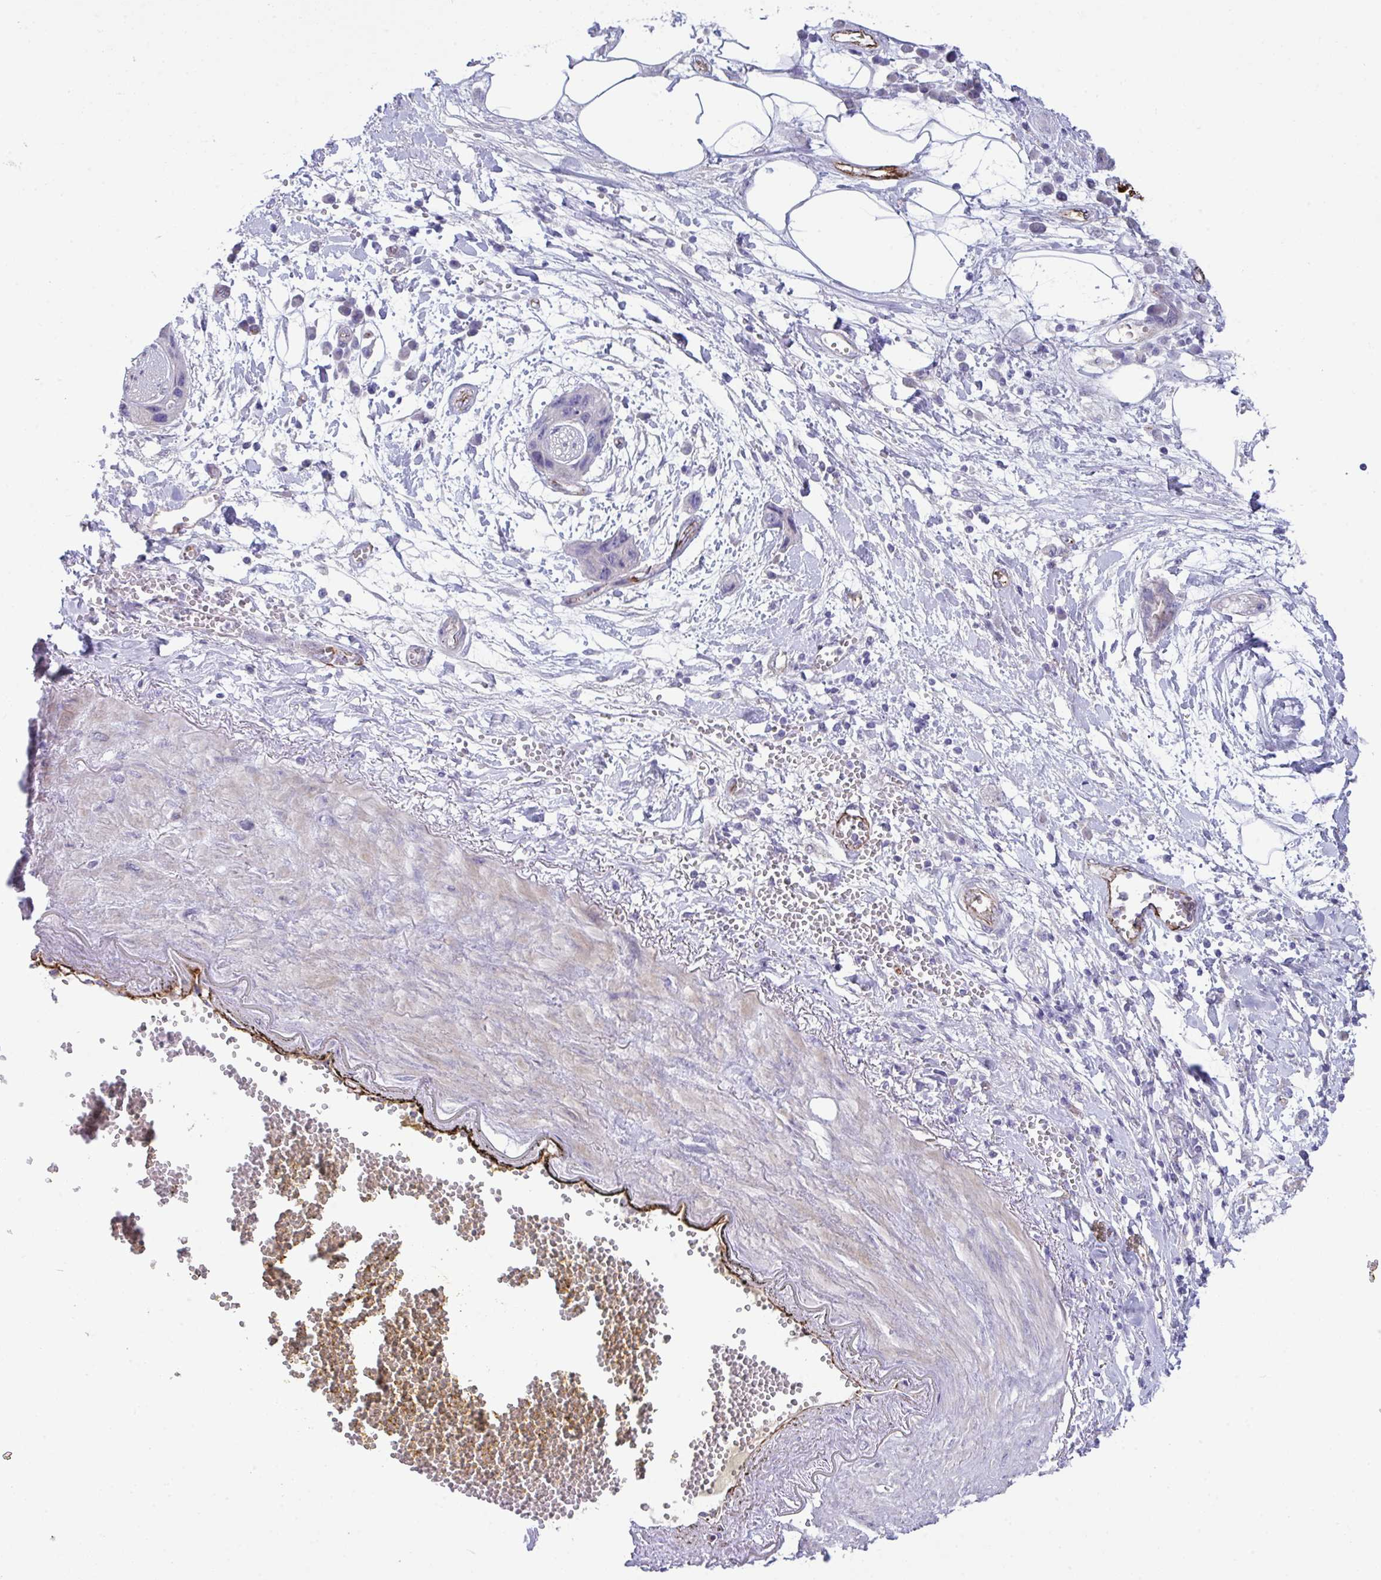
{"staining": {"intensity": "weak", "quantity": "<25%", "location": "cytoplasmic/membranous"}, "tissue": "pancreatic cancer", "cell_type": "Tumor cells", "image_type": "cancer", "snomed": [{"axis": "morphology", "description": "Adenocarcinoma, NOS"}, {"axis": "topography", "description": "Pancreas"}], "caption": "Protein analysis of adenocarcinoma (pancreatic) demonstrates no significant expression in tumor cells.", "gene": "TOR1AIP2", "patient": {"sex": "female", "age": 73}}